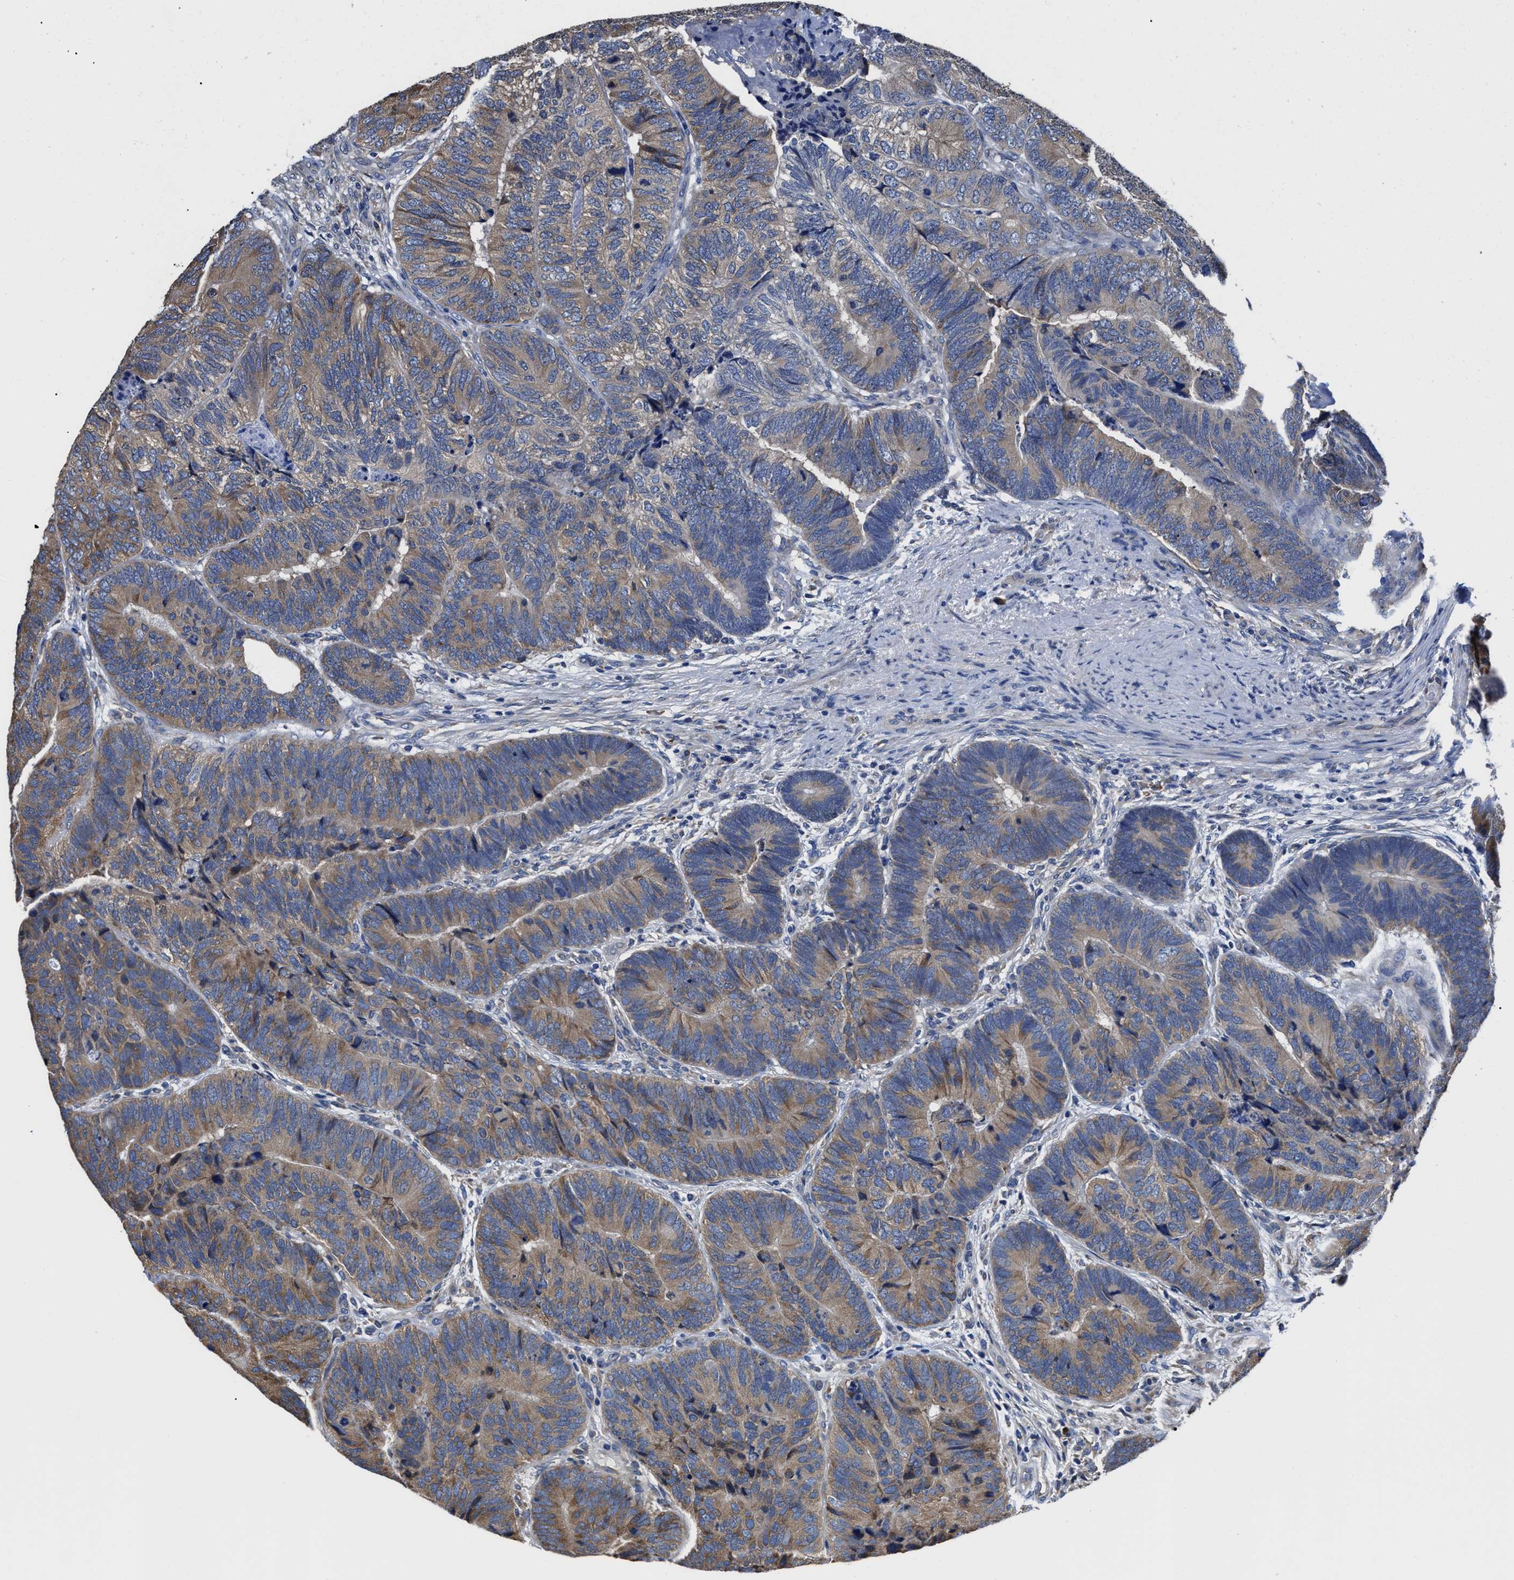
{"staining": {"intensity": "weak", "quantity": ">75%", "location": "cytoplasmic/membranous"}, "tissue": "colorectal cancer", "cell_type": "Tumor cells", "image_type": "cancer", "snomed": [{"axis": "morphology", "description": "Adenocarcinoma, NOS"}, {"axis": "topography", "description": "Colon"}], "caption": "A brown stain labels weak cytoplasmic/membranous expression of a protein in human colorectal cancer tumor cells.", "gene": "SRPK2", "patient": {"sex": "female", "age": 67}}